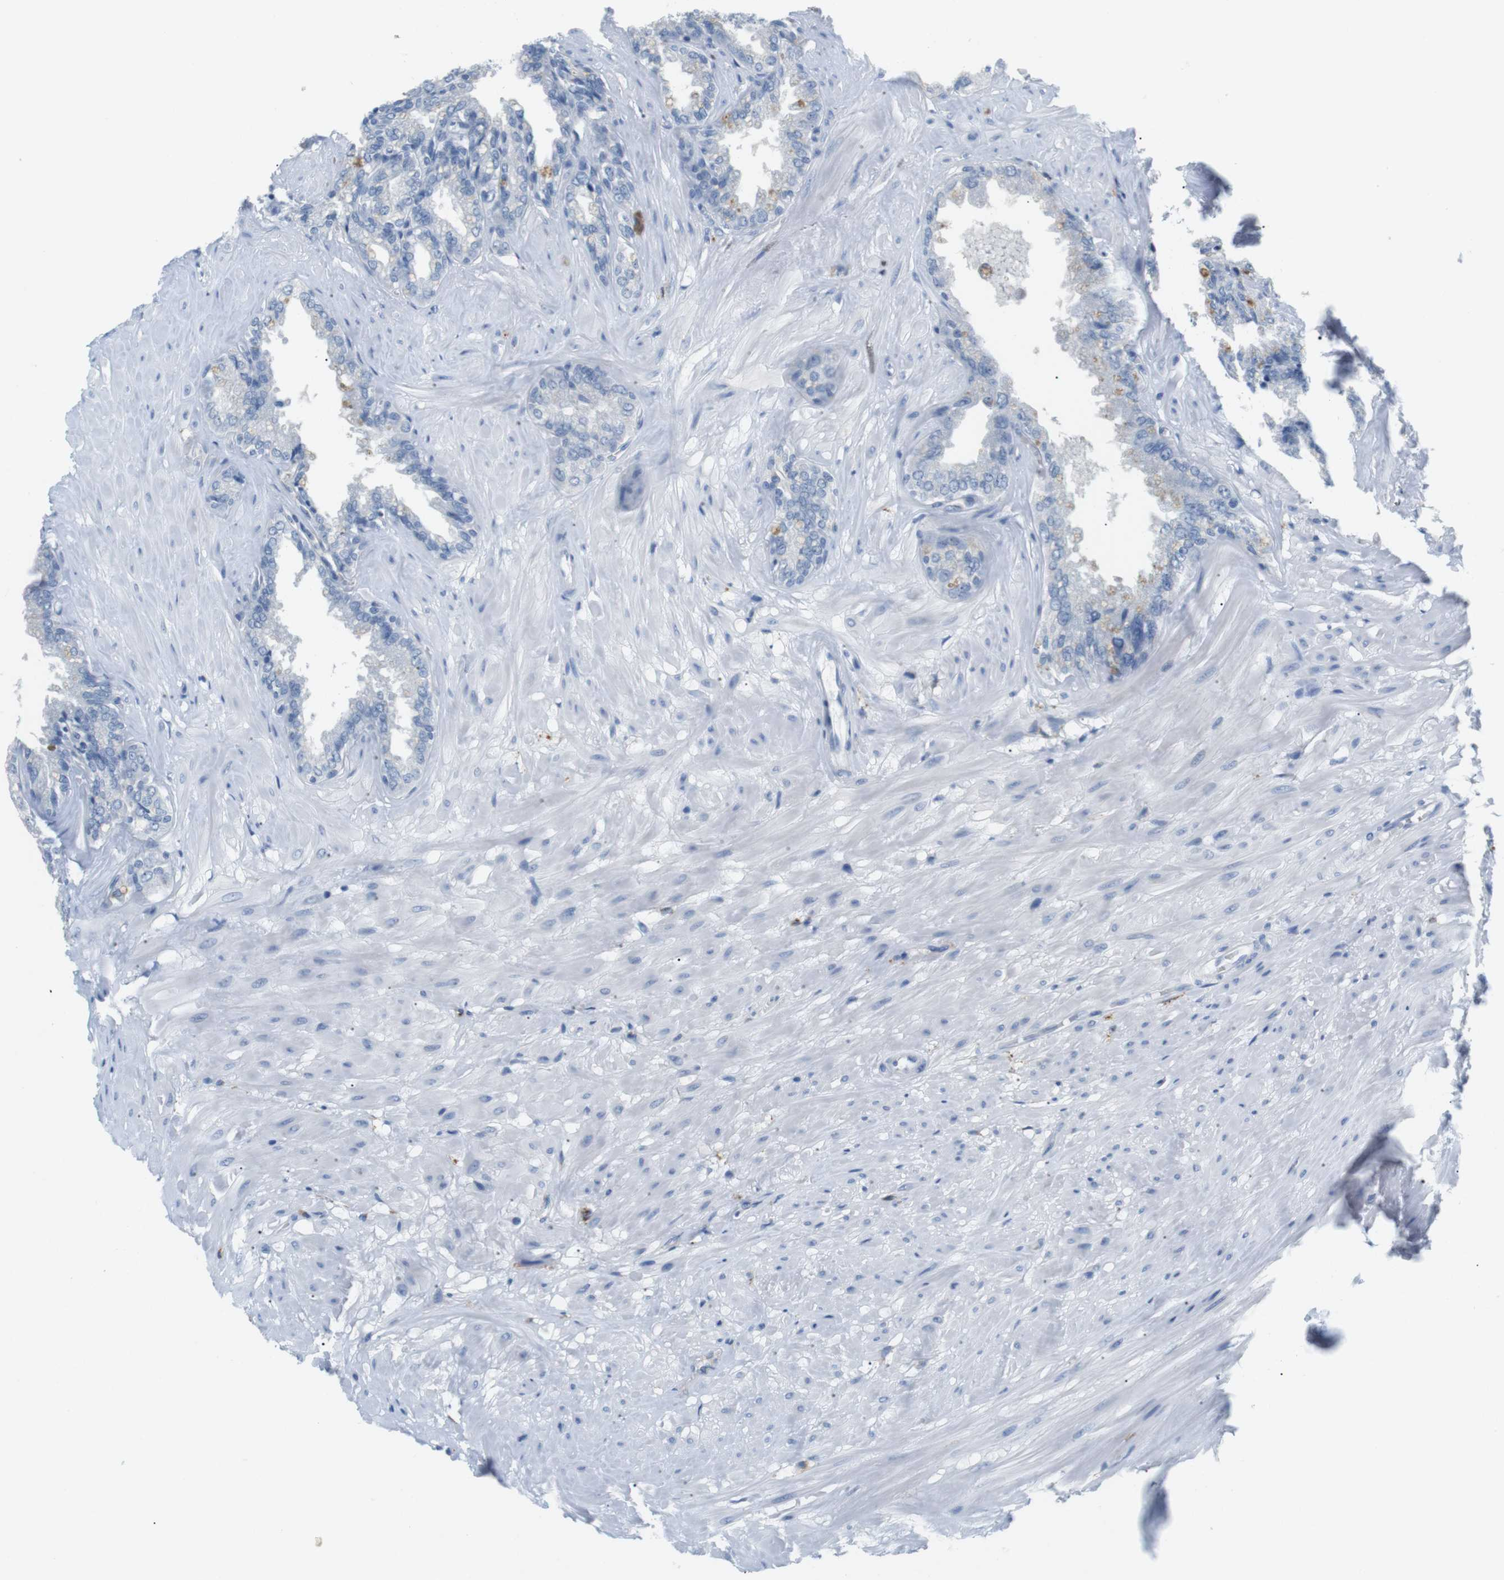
{"staining": {"intensity": "weak", "quantity": "<25%", "location": "cytoplasmic/membranous"}, "tissue": "seminal vesicle", "cell_type": "Glandular cells", "image_type": "normal", "snomed": [{"axis": "morphology", "description": "Normal tissue, NOS"}, {"axis": "topography", "description": "Seminal veicle"}], "caption": "Benign seminal vesicle was stained to show a protein in brown. There is no significant expression in glandular cells.", "gene": "FCGRT", "patient": {"sex": "male", "age": 46}}